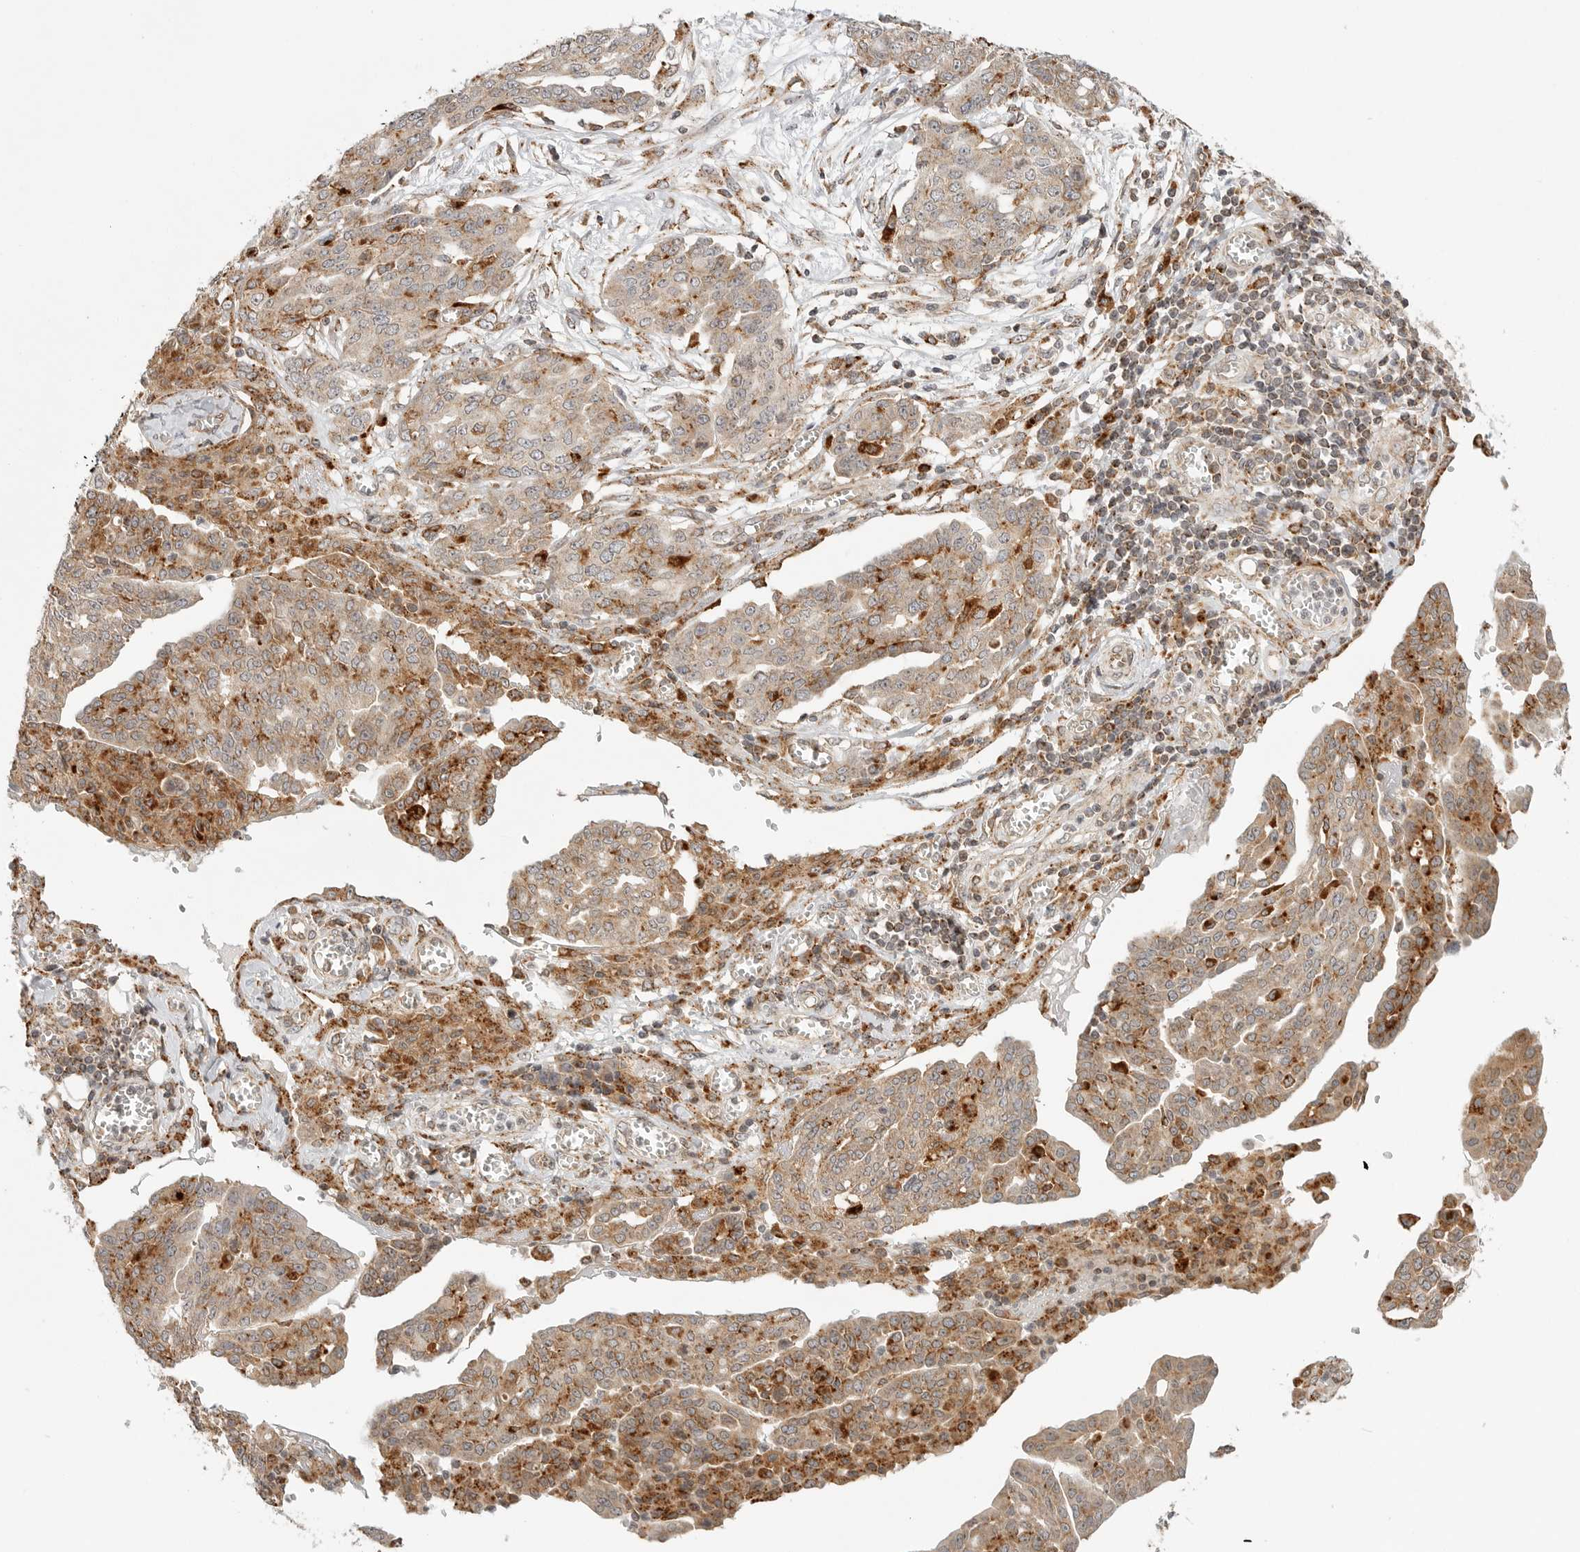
{"staining": {"intensity": "moderate", "quantity": ">75%", "location": "cytoplasmic/membranous"}, "tissue": "ovarian cancer", "cell_type": "Tumor cells", "image_type": "cancer", "snomed": [{"axis": "morphology", "description": "Cystadenocarcinoma, serous, NOS"}, {"axis": "topography", "description": "Soft tissue"}, {"axis": "topography", "description": "Ovary"}], "caption": "Ovarian cancer (serous cystadenocarcinoma) tissue displays moderate cytoplasmic/membranous expression in about >75% of tumor cells", "gene": "IDUA", "patient": {"sex": "female", "age": 57}}